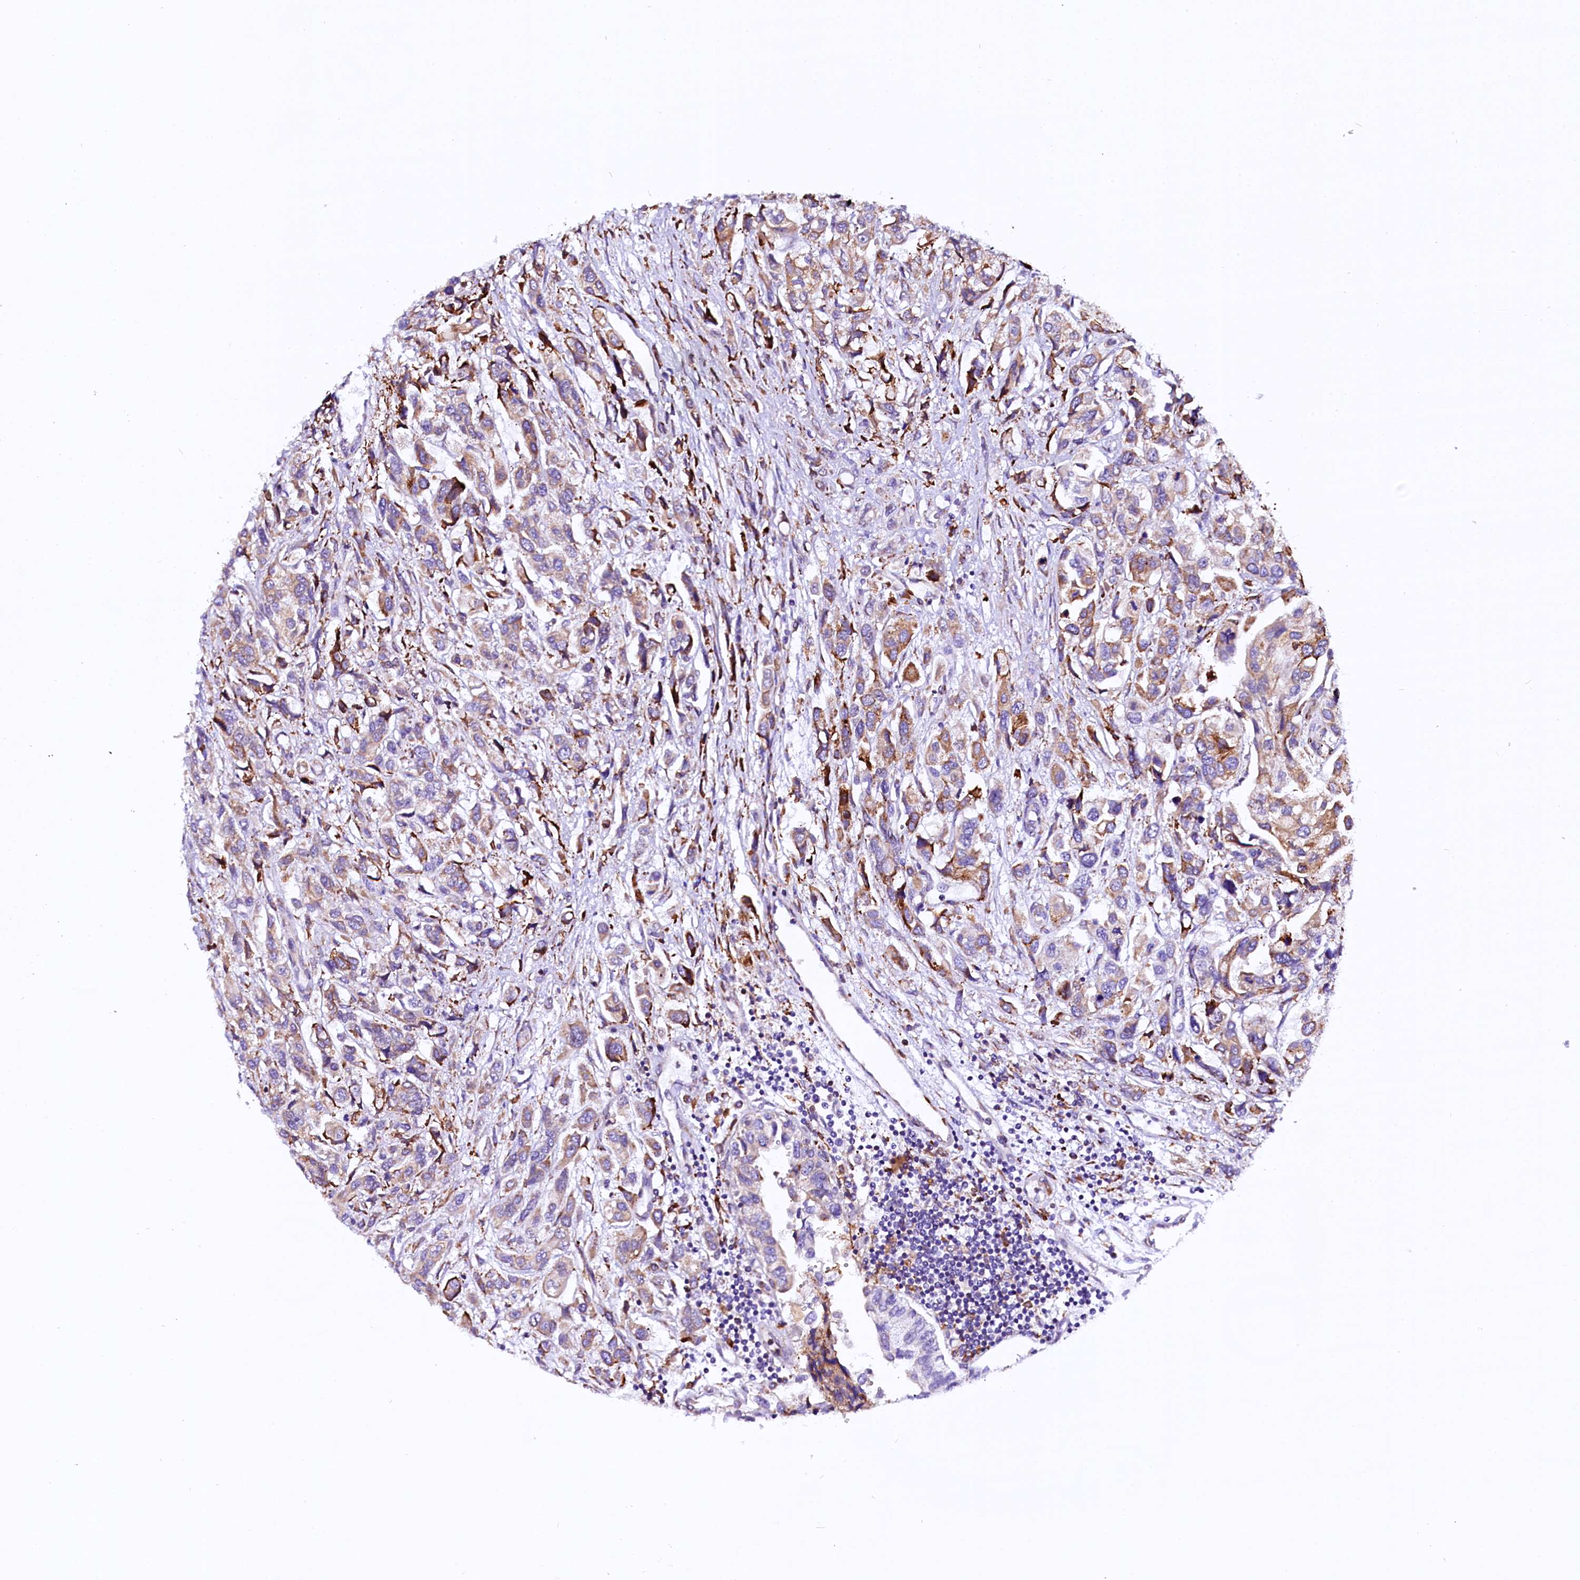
{"staining": {"intensity": "weak", "quantity": ">75%", "location": "cytoplasmic/membranous"}, "tissue": "urothelial cancer", "cell_type": "Tumor cells", "image_type": "cancer", "snomed": [{"axis": "morphology", "description": "Urothelial carcinoma, High grade"}, {"axis": "topography", "description": "Urinary bladder"}], "caption": "This is an image of IHC staining of urothelial carcinoma (high-grade), which shows weak staining in the cytoplasmic/membranous of tumor cells.", "gene": "CMTR2", "patient": {"sex": "male", "age": 67}}